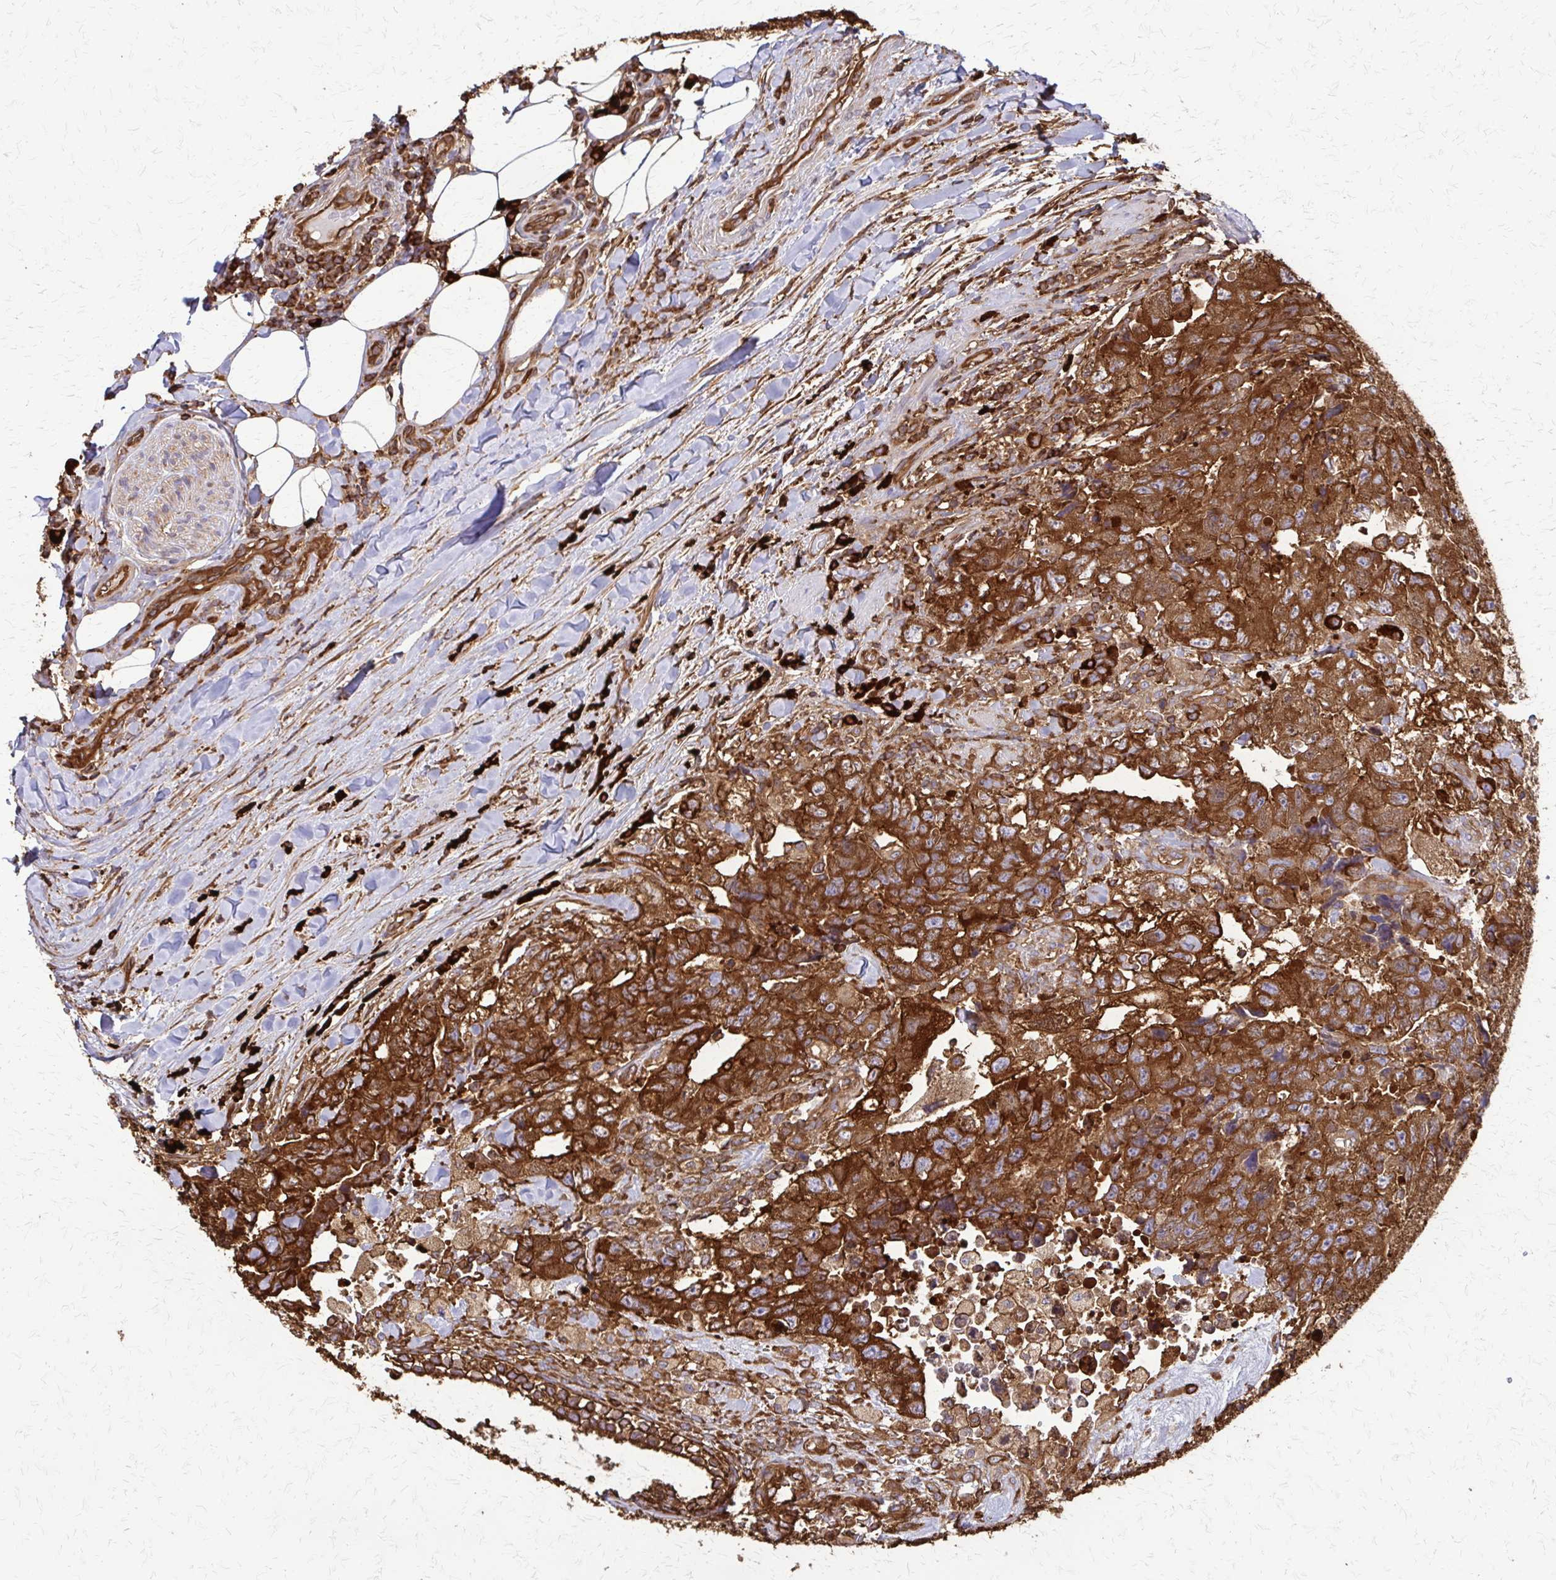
{"staining": {"intensity": "moderate", "quantity": ">75%", "location": "cytoplasmic/membranous"}, "tissue": "testis cancer", "cell_type": "Tumor cells", "image_type": "cancer", "snomed": [{"axis": "morphology", "description": "Carcinoma, Embryonal, NOS"}, {"axis": "topography", "description": "Testis"}], "caption": "There is medium levels of moderate cytoplasmic/membranous positivity in tumor cells of testis cancer (embryonal carcinoma), as demonstrated by immunohistochemical staining (brown color).", "gene": "EEF2", "patient": {"sex": "male", "age": 24}}